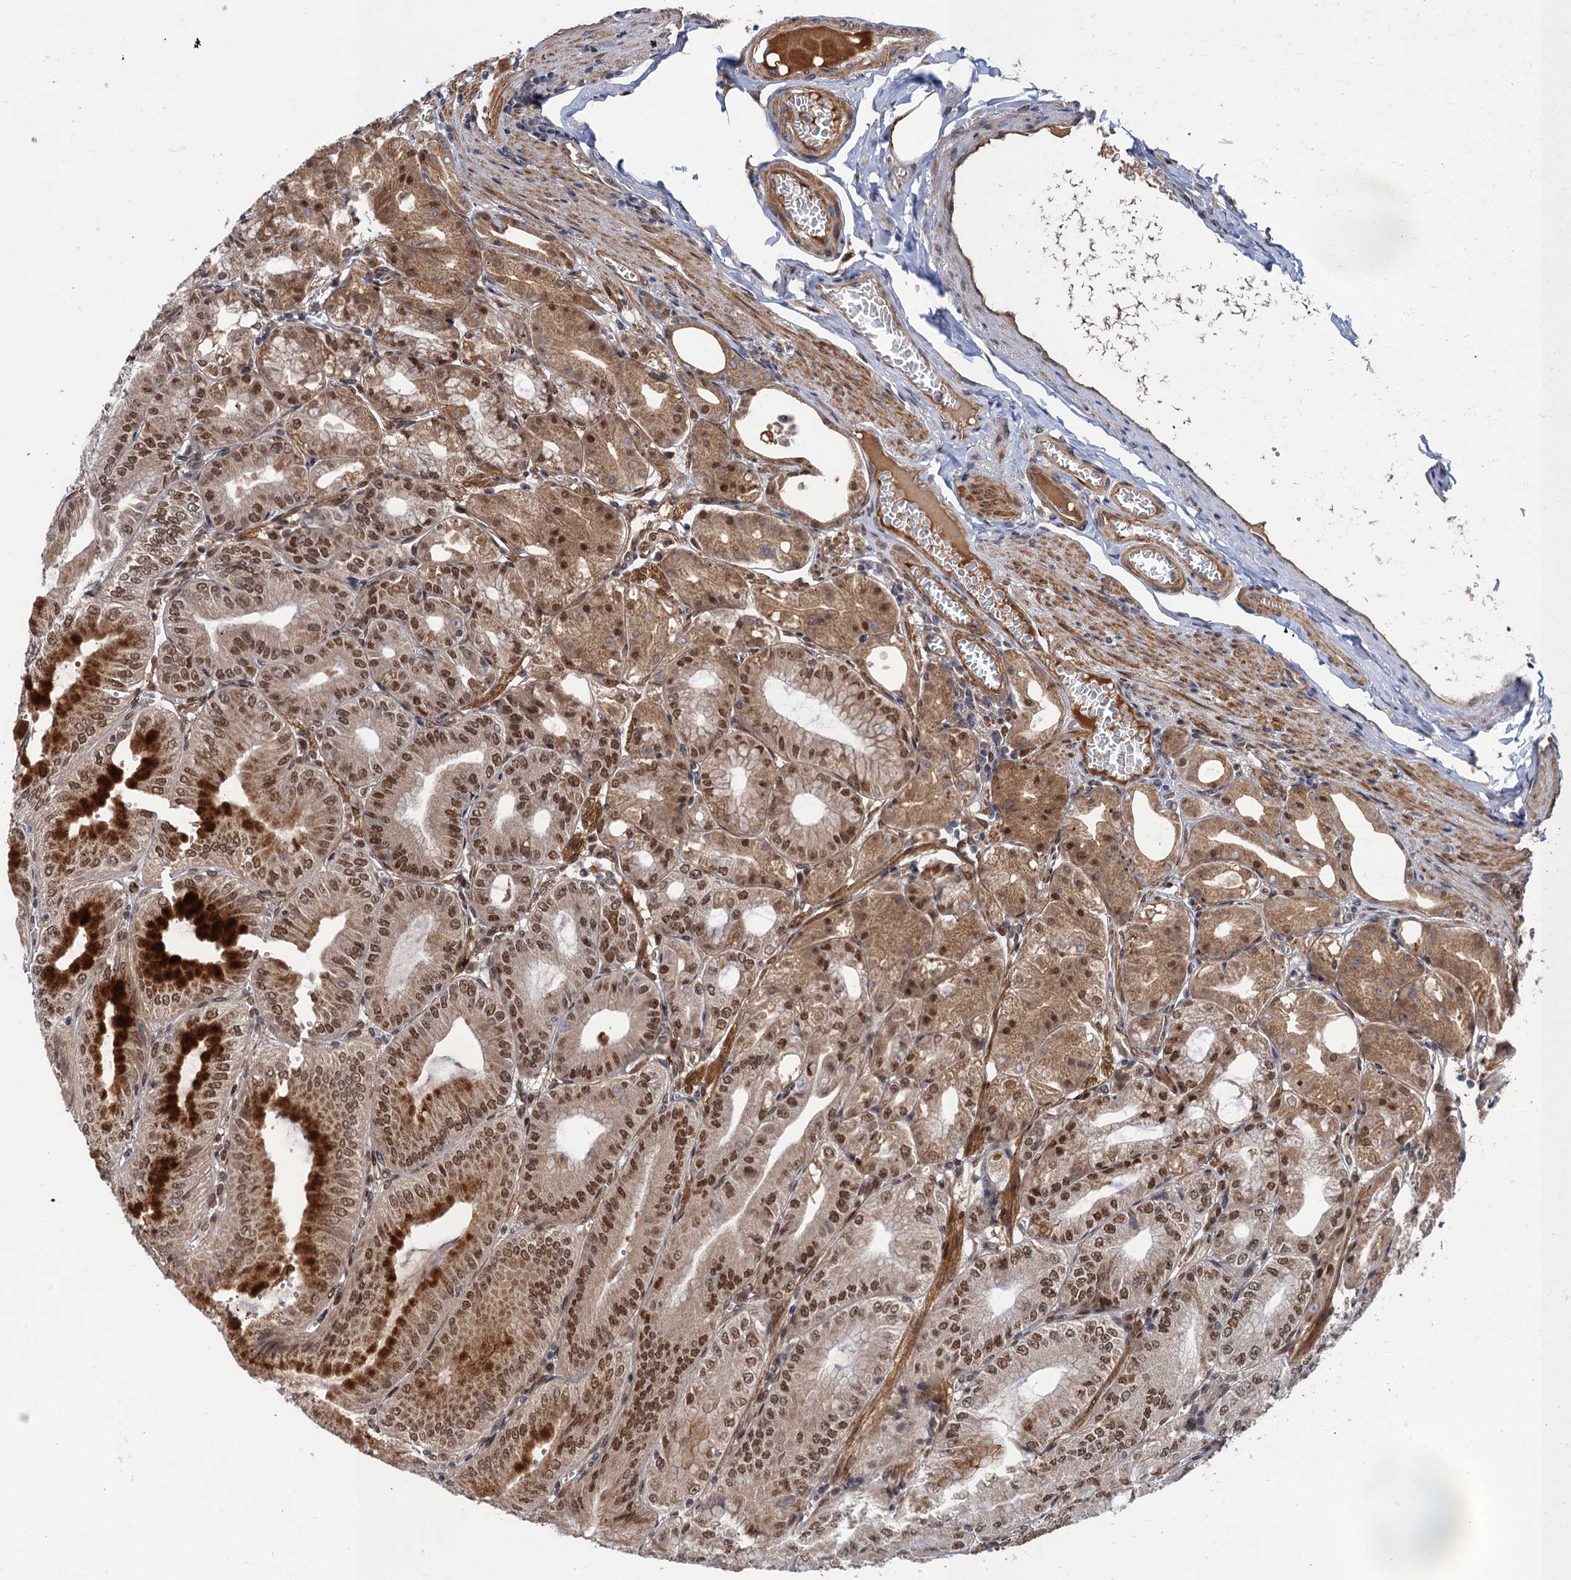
{"staining": {"intensity": "strong", "quantity": ">75%", "location": "cytoplasmic/membranous,nuclear"}, "tissue": "stomach", "cell_type": "Glandular cells", "image_type": "normal", "snomed": [{"axis": "morphology", "description": "Normal tissue, NOS"}, {"axis": "topography", "description": "Stomach, lower"}], "caption": "DAB (3,3'-diaminobenzidine) immunohistochemical staining of unremarkable stomach displays strong cytoplasmic/membranous,nuclear protein positivity in approximately >75% of glandular cells.", "gene": "NEK8", "patient": {"sex": "male", "age": 71}}